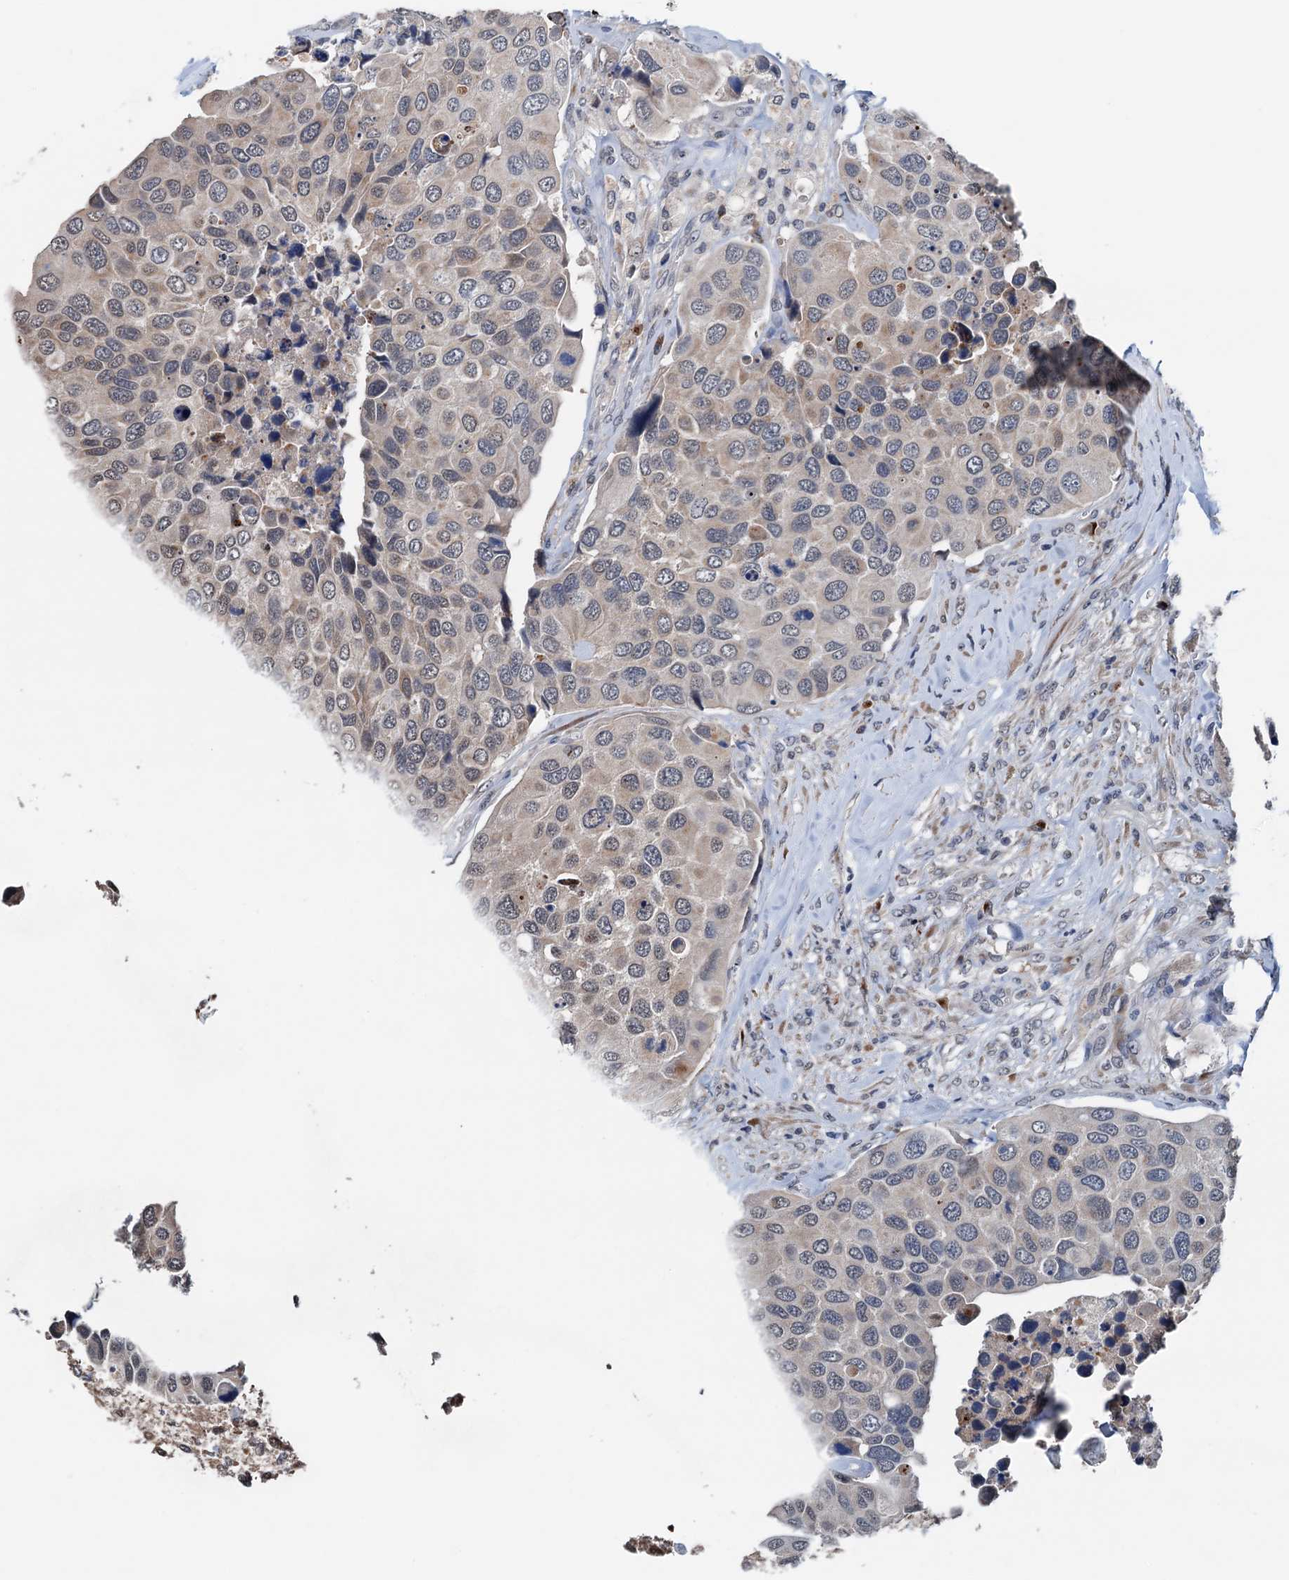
{"staining": {"intensity": "weak", "quantity": "<25%", "location": "cytoplasmic/membranous"}, "tissue": "urothelial cancer", "cell_type": "Tumor cells", "image_type": "cancer", "snomed": [{"axis": "morphology", "description": "Urothelial carcinoma, High grade"}, {"axis": "topography", "description": "Urinary bladder"}], "caption": "Urothelial cancer was stained to show a protein in brown. There is no significant expression in tumor cells. (Stains: DAB (3,3'-diaminobenzidine) immunohistochemistry (IHC) with hematoxylin counter stain, Microscopy: brightfield microscopy at high magnification).", "gene": "SHLD1", "patient": {"sex": "male", "age": 74}}